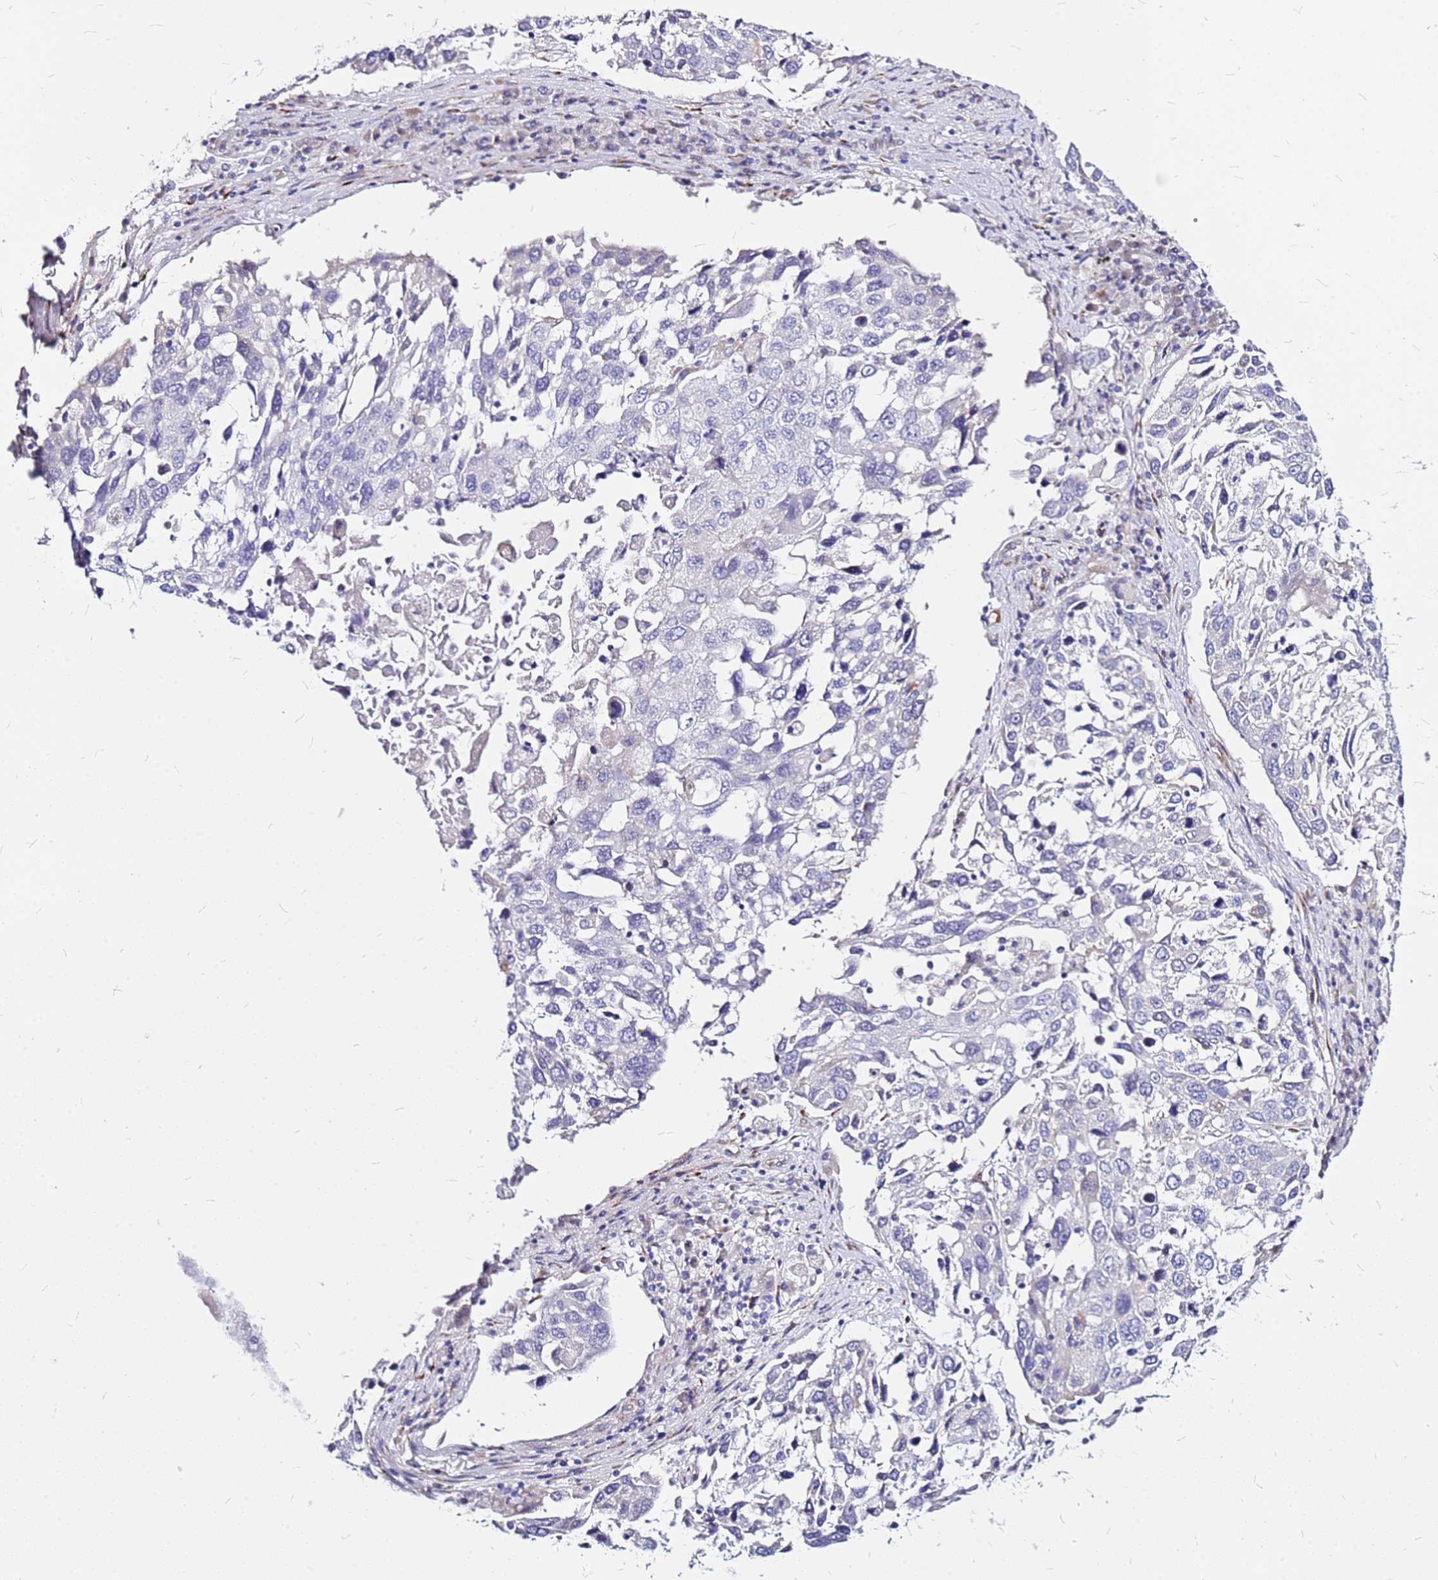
{"staining": {"intensity": "negative", "quantity": "none", "location": "none"}, "tissue": "lung cancer", "cell_type": "Tumor cells", "image_type": "cancer", "snomed": [{"axis": "morphology", "description": "Squamous cell carcinoma, NOS"}, {"axis": "topography", "description": "Lung"}], "caption": "There is no significant staining in tumor cells of lung cancer (squamous cell carcinoma).", "gene": "CASD1", "patient": {"sex": "male", "age": 65}}